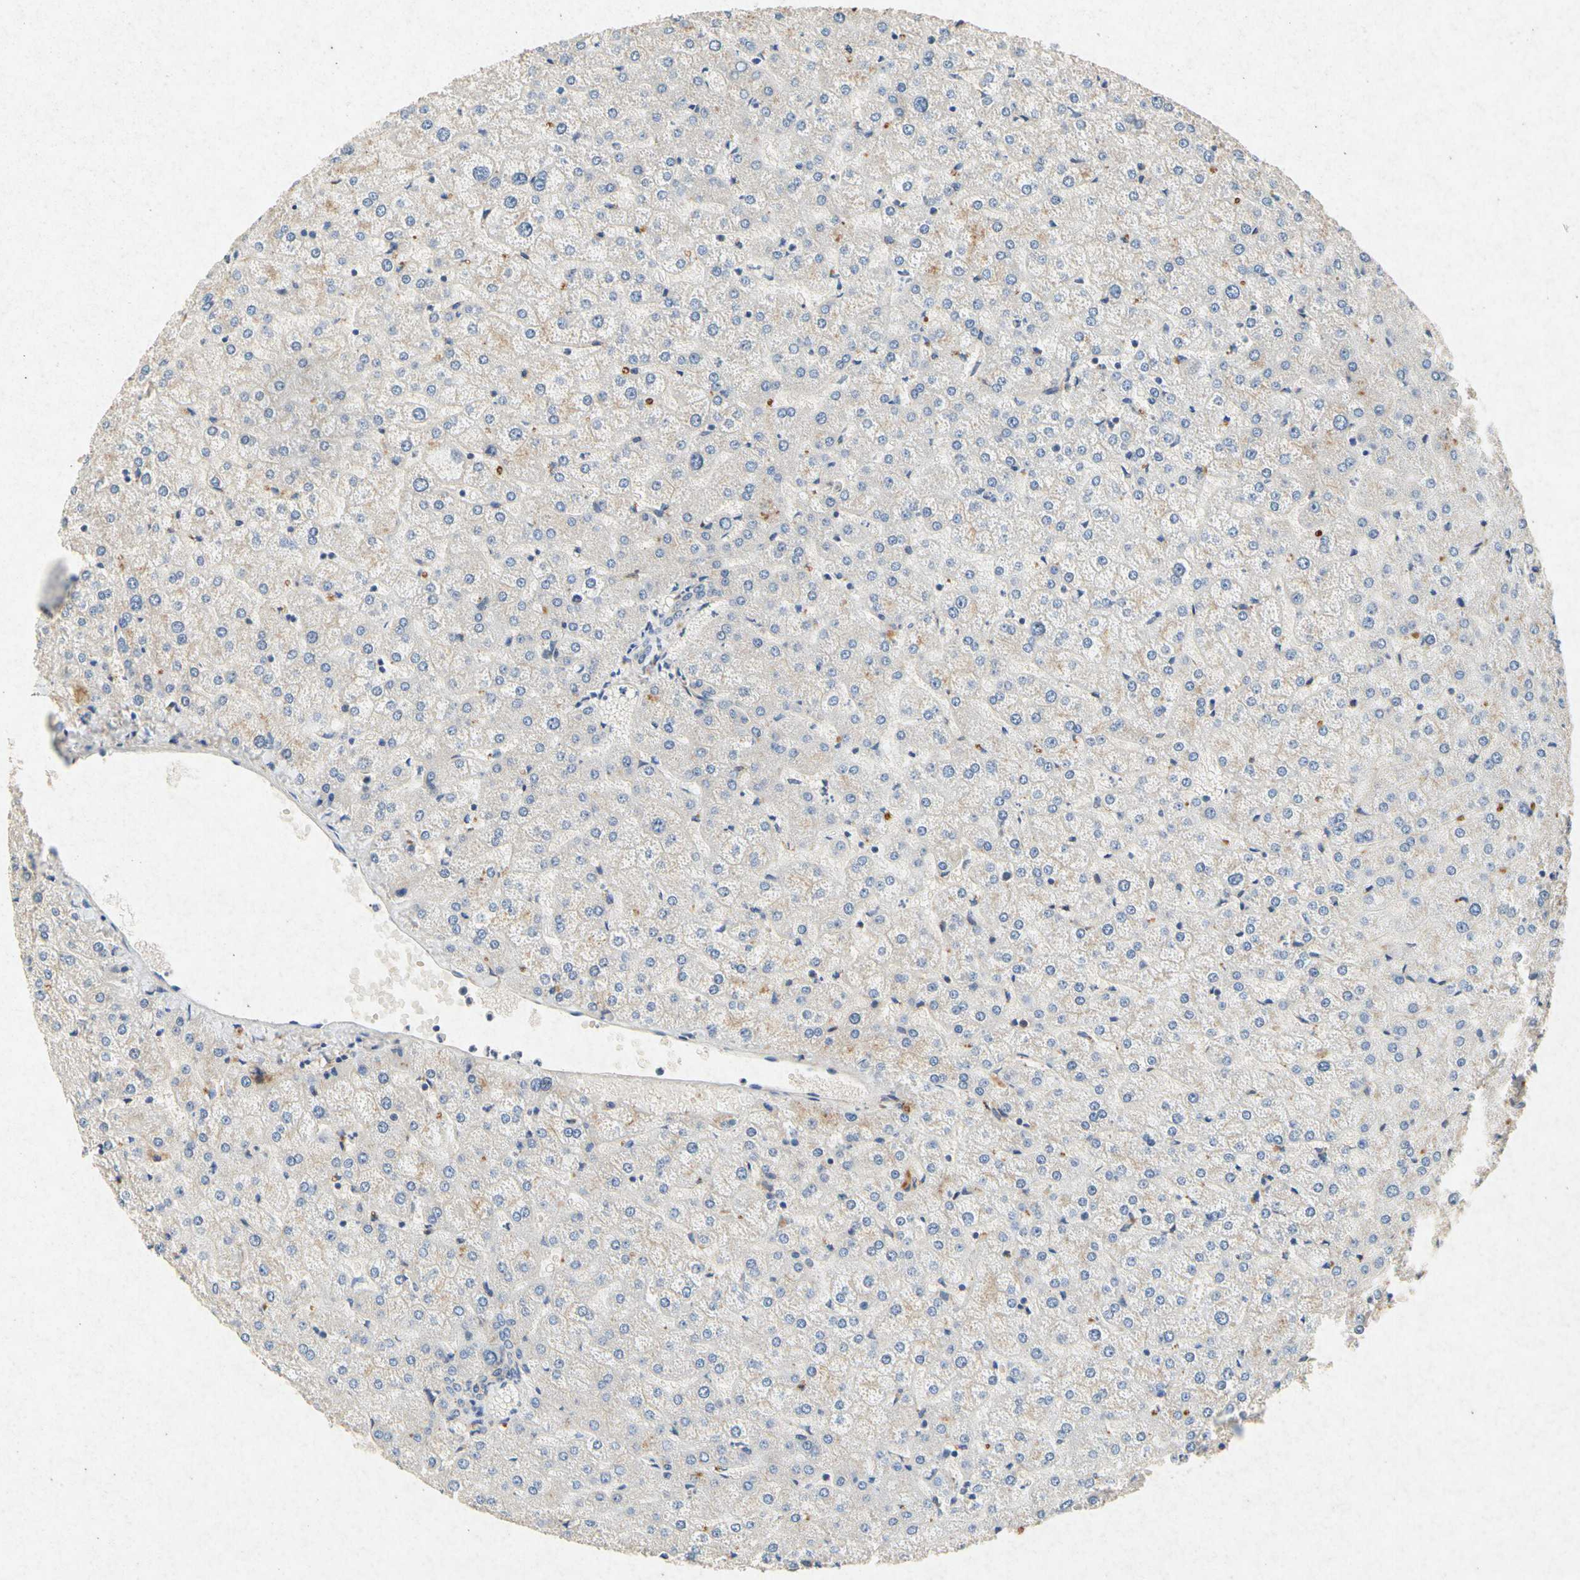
{"staining": {"intensity": "weak", "quantity": ">75%", "location": "cytoplasmic/membranous"}, "tissue": "liver", "cell_type": "Cholangiocytes", "image_type": "normal", "snomed": [{"axis": "morphology", "description": "Normal tissue, NOS"}, {"axis": "topography", "description": "Liver"}], "caption": "DAB immunohistochemical staining of benign liver demonstrates weak cytoplasmic/membranous protein expression in about >75% of cholangiocytes. (IHC, brightfield microscopy, high magnification).", "gene": "RPS6KA1", "patient": {"sex": "female", "age": 32}}